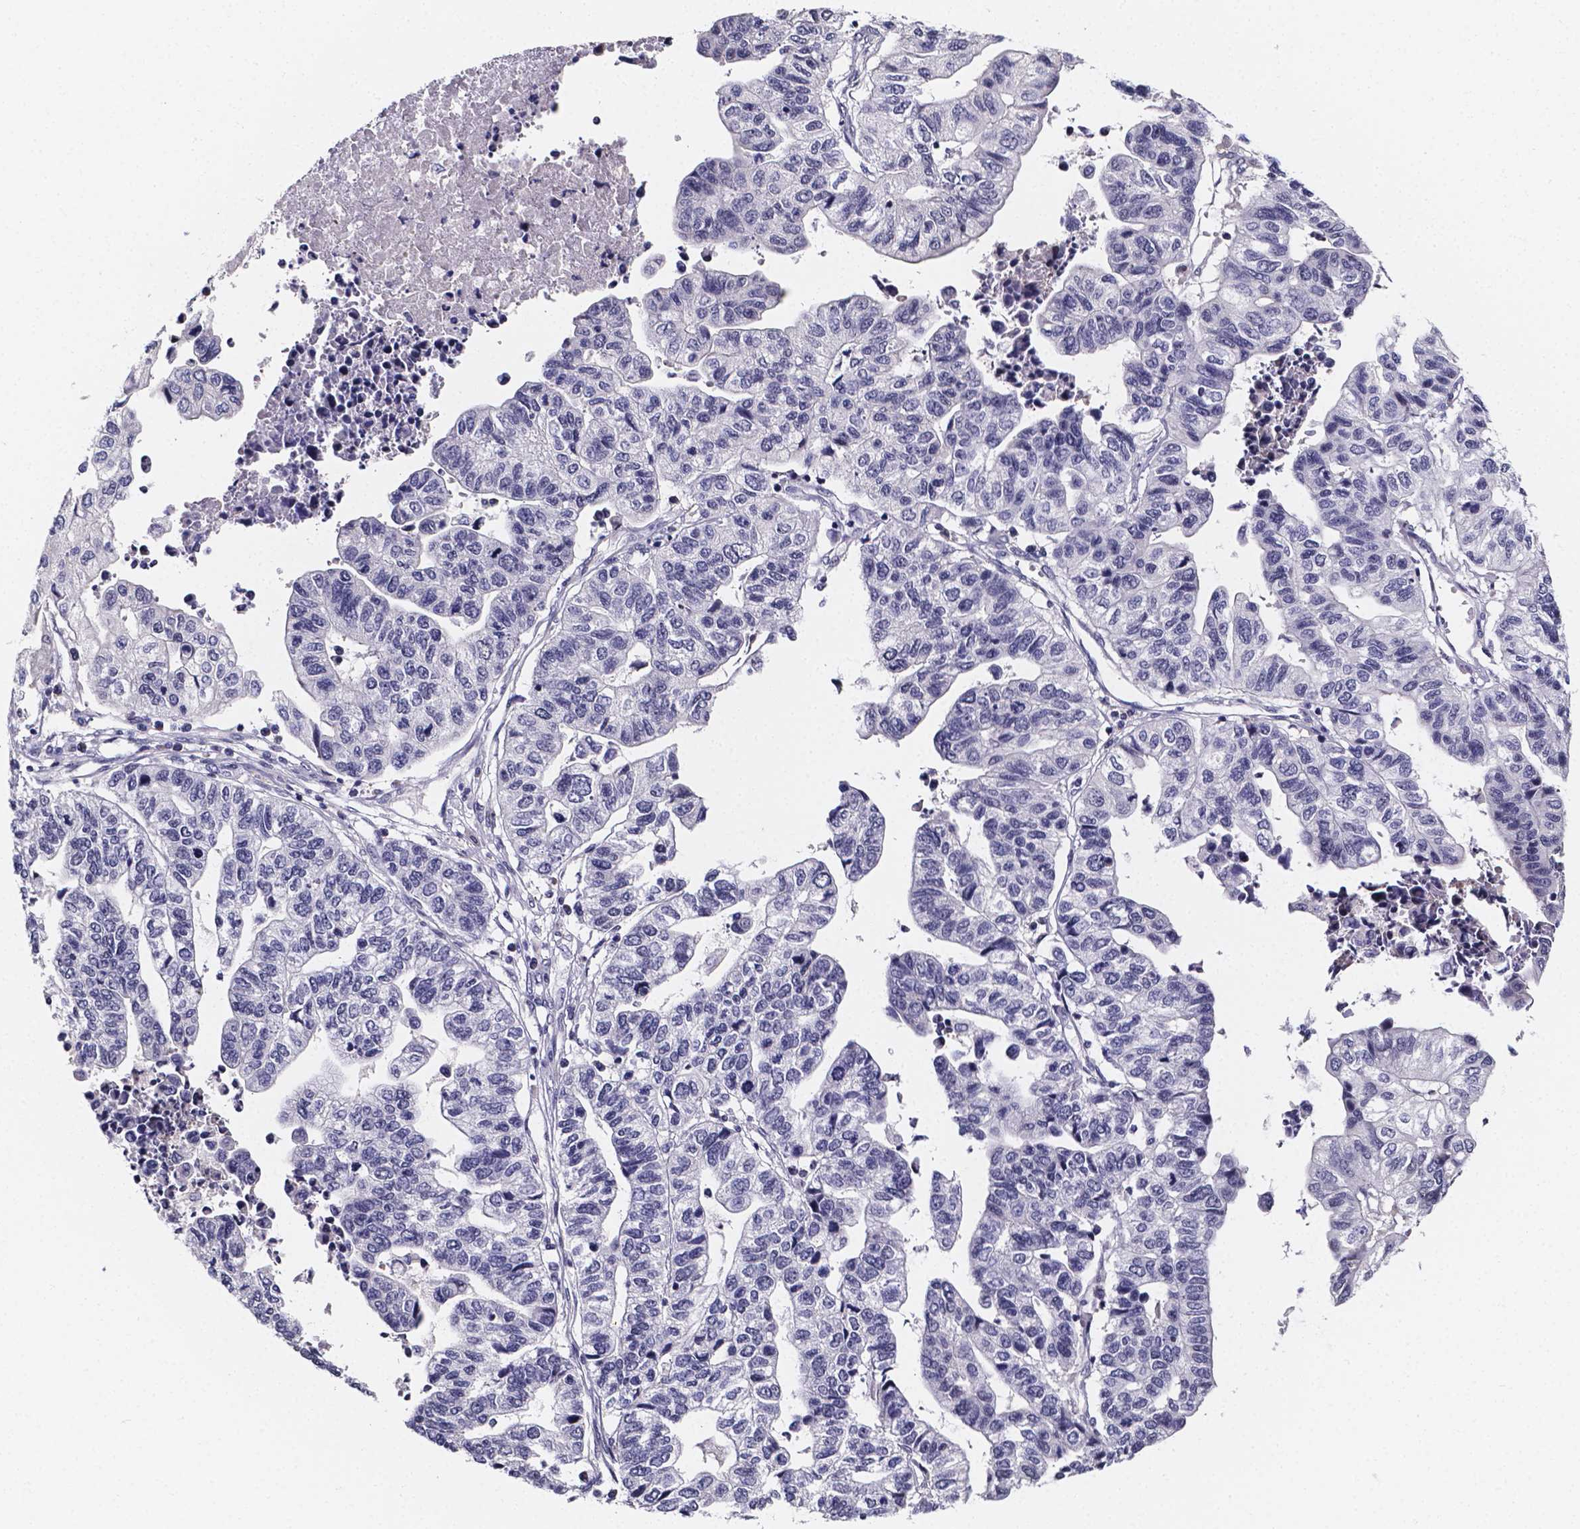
{"staining": {"intensity": "negative", "quantity": "none", "location": "none"}, "tissue": "stomach cancer", "cell_type": "Tumor cells", "image_type": "cancer", "snomed": [{"axis": "morphology", "description": "Adenocarcinoma, NOS"}, {"axis": "topography", "description": "Stomach, upper"}], "caption": "IHC micrograph of human adenocarcinoma (stomach) stained for a protein (brown), which displays no staining in tumor cells.", "gene": "IZUMO1", "patient": {"sex": "female", "age": 67}}